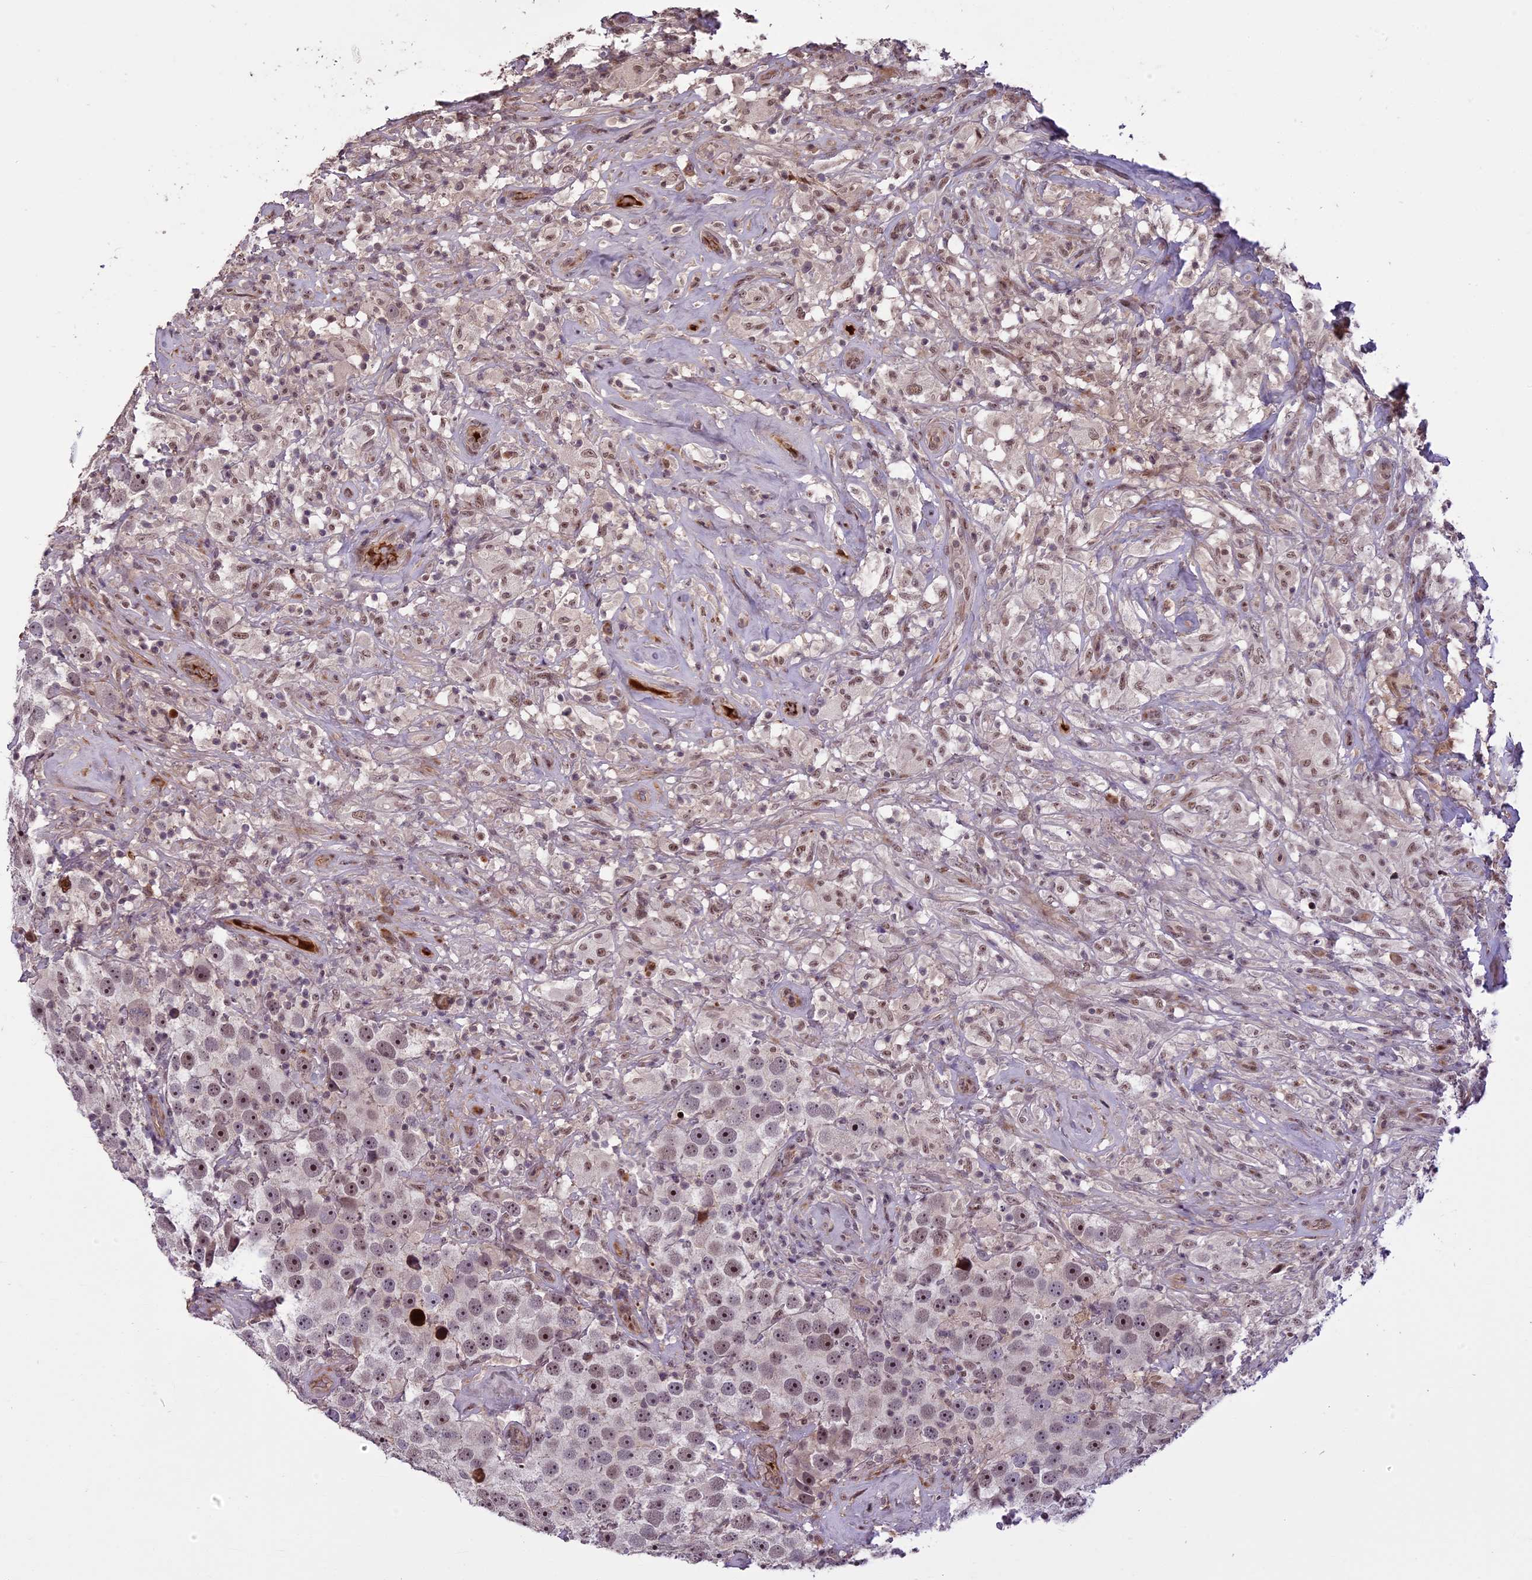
{"staining": {"intensity": "weak", "quantity": "25%-75%", "location": "nuclear"}, "tissue": "testis cancer", "cell_type": "Tumor cells", "image_type": "cancer", "snomed": [{"axis": "morphology", "description": "Seminoma, NOS"}, {"axis": "topography", "description": "Testis"}], "caption": "Testis cancer (seminoma) tissue shows weak nuclear expression in approximately 25%-75% of tumor cells, visualized by immunohistochemistry.", "gene": "ENHO", "patient": {"sex": "male", "age": 49}}